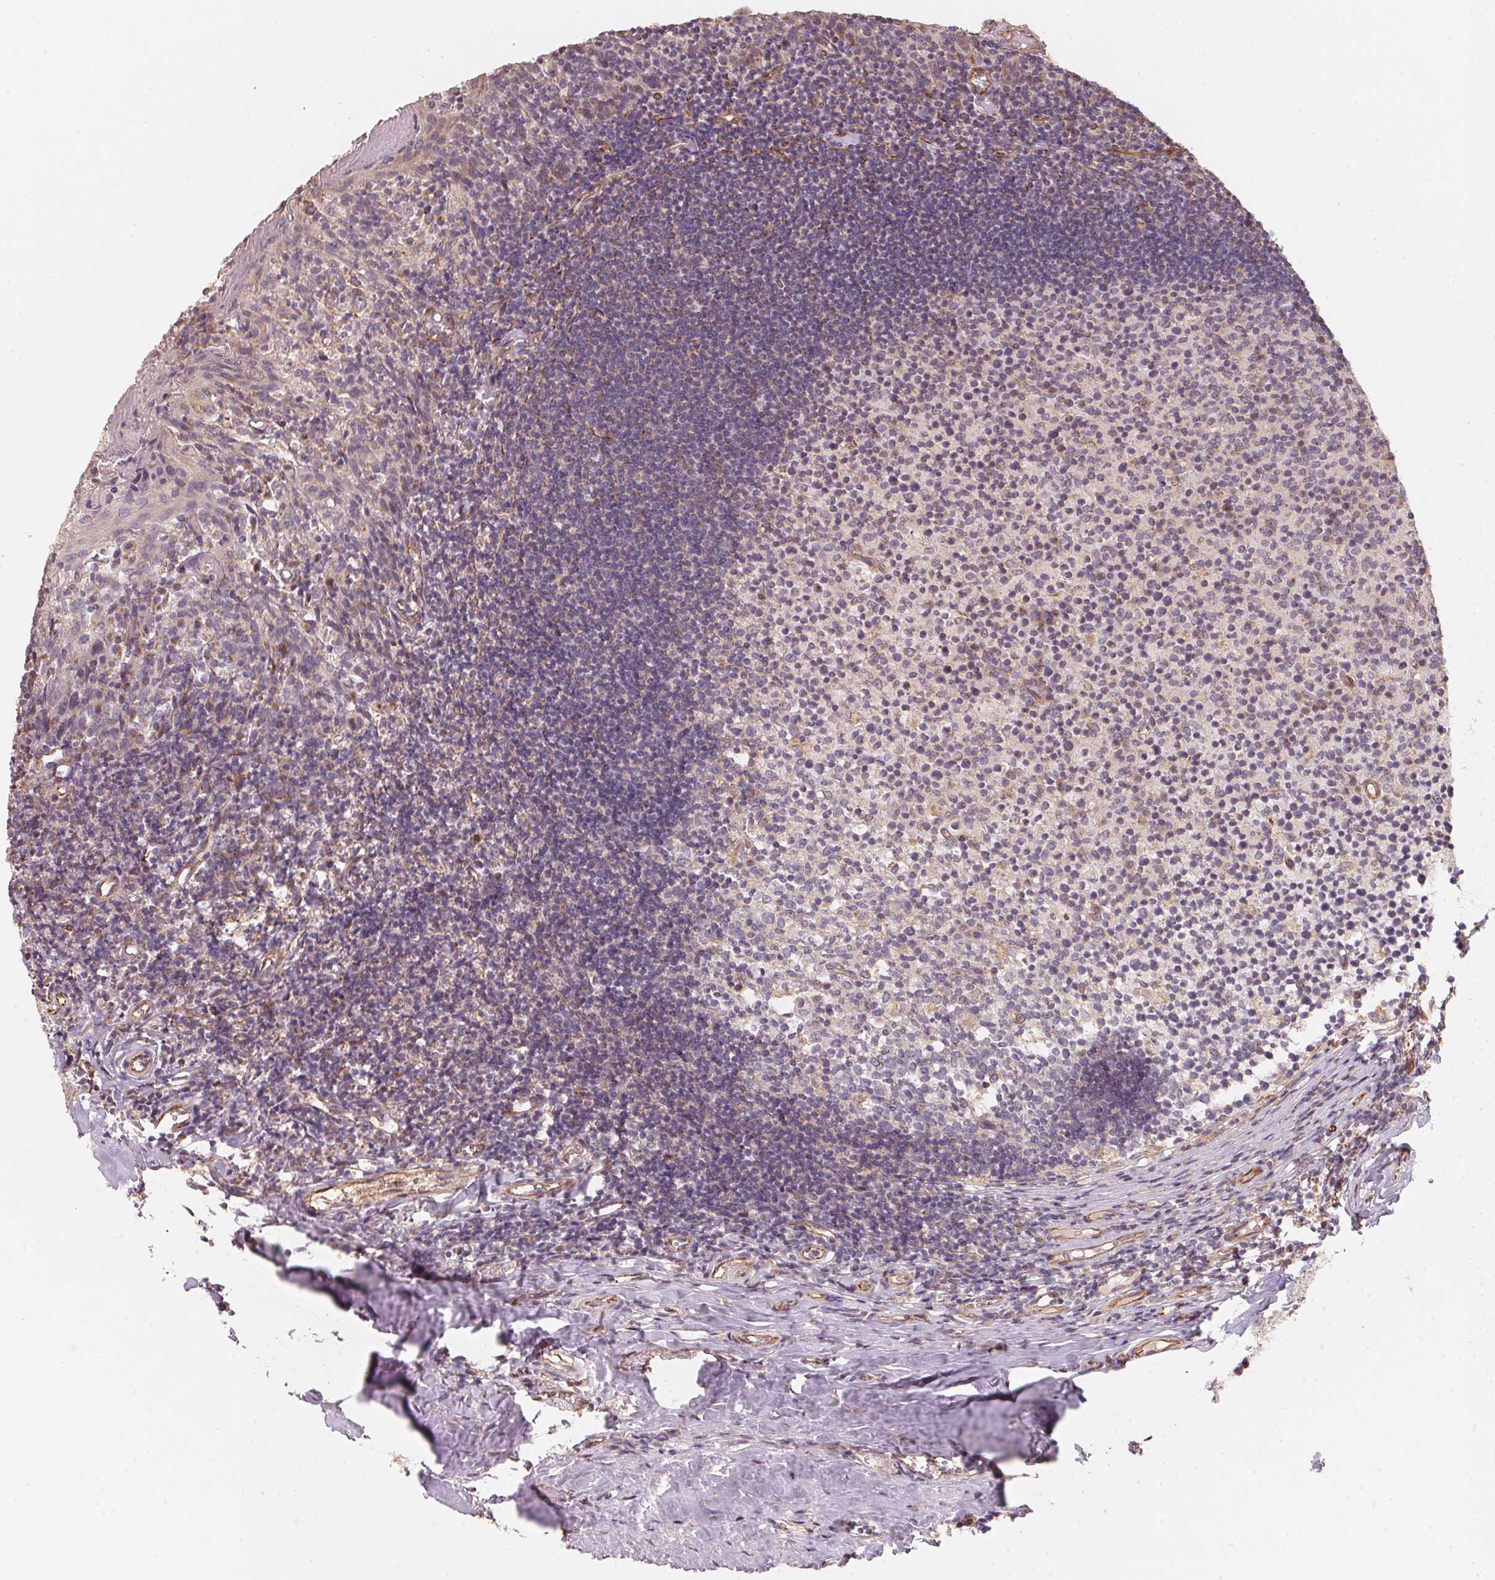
{"staining": {"intensity": "weak", "quantity": "<25%", "location": "cytoplasmic/membranous"}, "tissue": "tonsil", "cell_type": "Germinal center cells", "image_type": "normal", "snomed": [{"axis": "morphology", "description": "Normal tissue, NOS"}, {"axis": "topography", "description": "Tonsil"}], "caption": "Histopathology image shows no significant protein positivity in germinal center cells of benign tonsil.", "gene": "TSPAN12", "patient": {"sex": "female", "age": 10}}